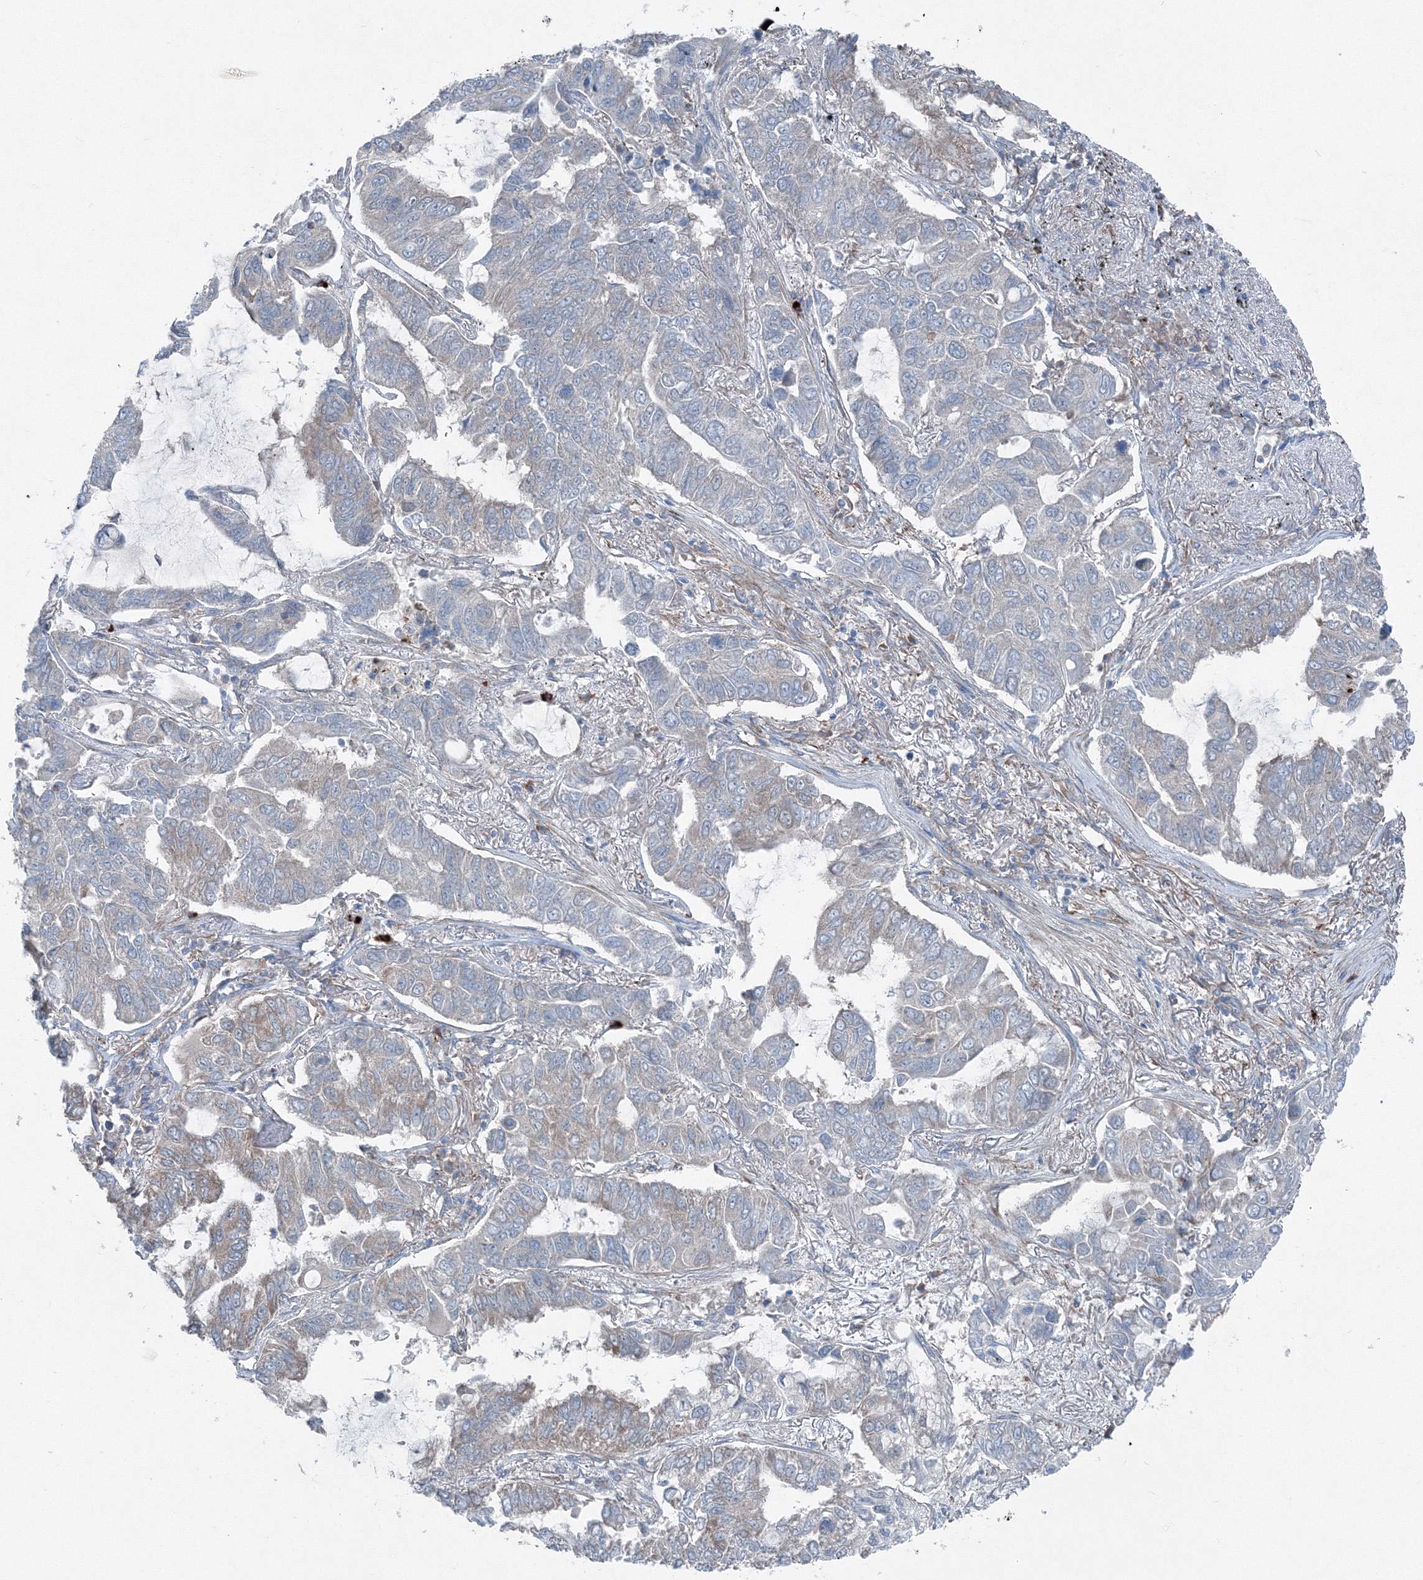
{"staining": {"intensity": "weak", "quantity": "25%-75%", "location": "cytoplasmic/membranous"}, "tissue": "lung cancer", "cell_type": "Tumor cells", "image_type": "cancer", "snomed": [{"axis": "morphology", "description": "Adenocarcinoma, NOS"}, {"axis": "topography", "description": "Lung"}], "caption": "High-power microscopy captured an immunohistochemistry (IHC) photomicrograph of lung cancer, revealing weak cytoplasmic/membranous positivity in approximately 25%-75% of tumor cells.", "gene": "TPRKB", "patient": {"sex": "male", "age": 64}}